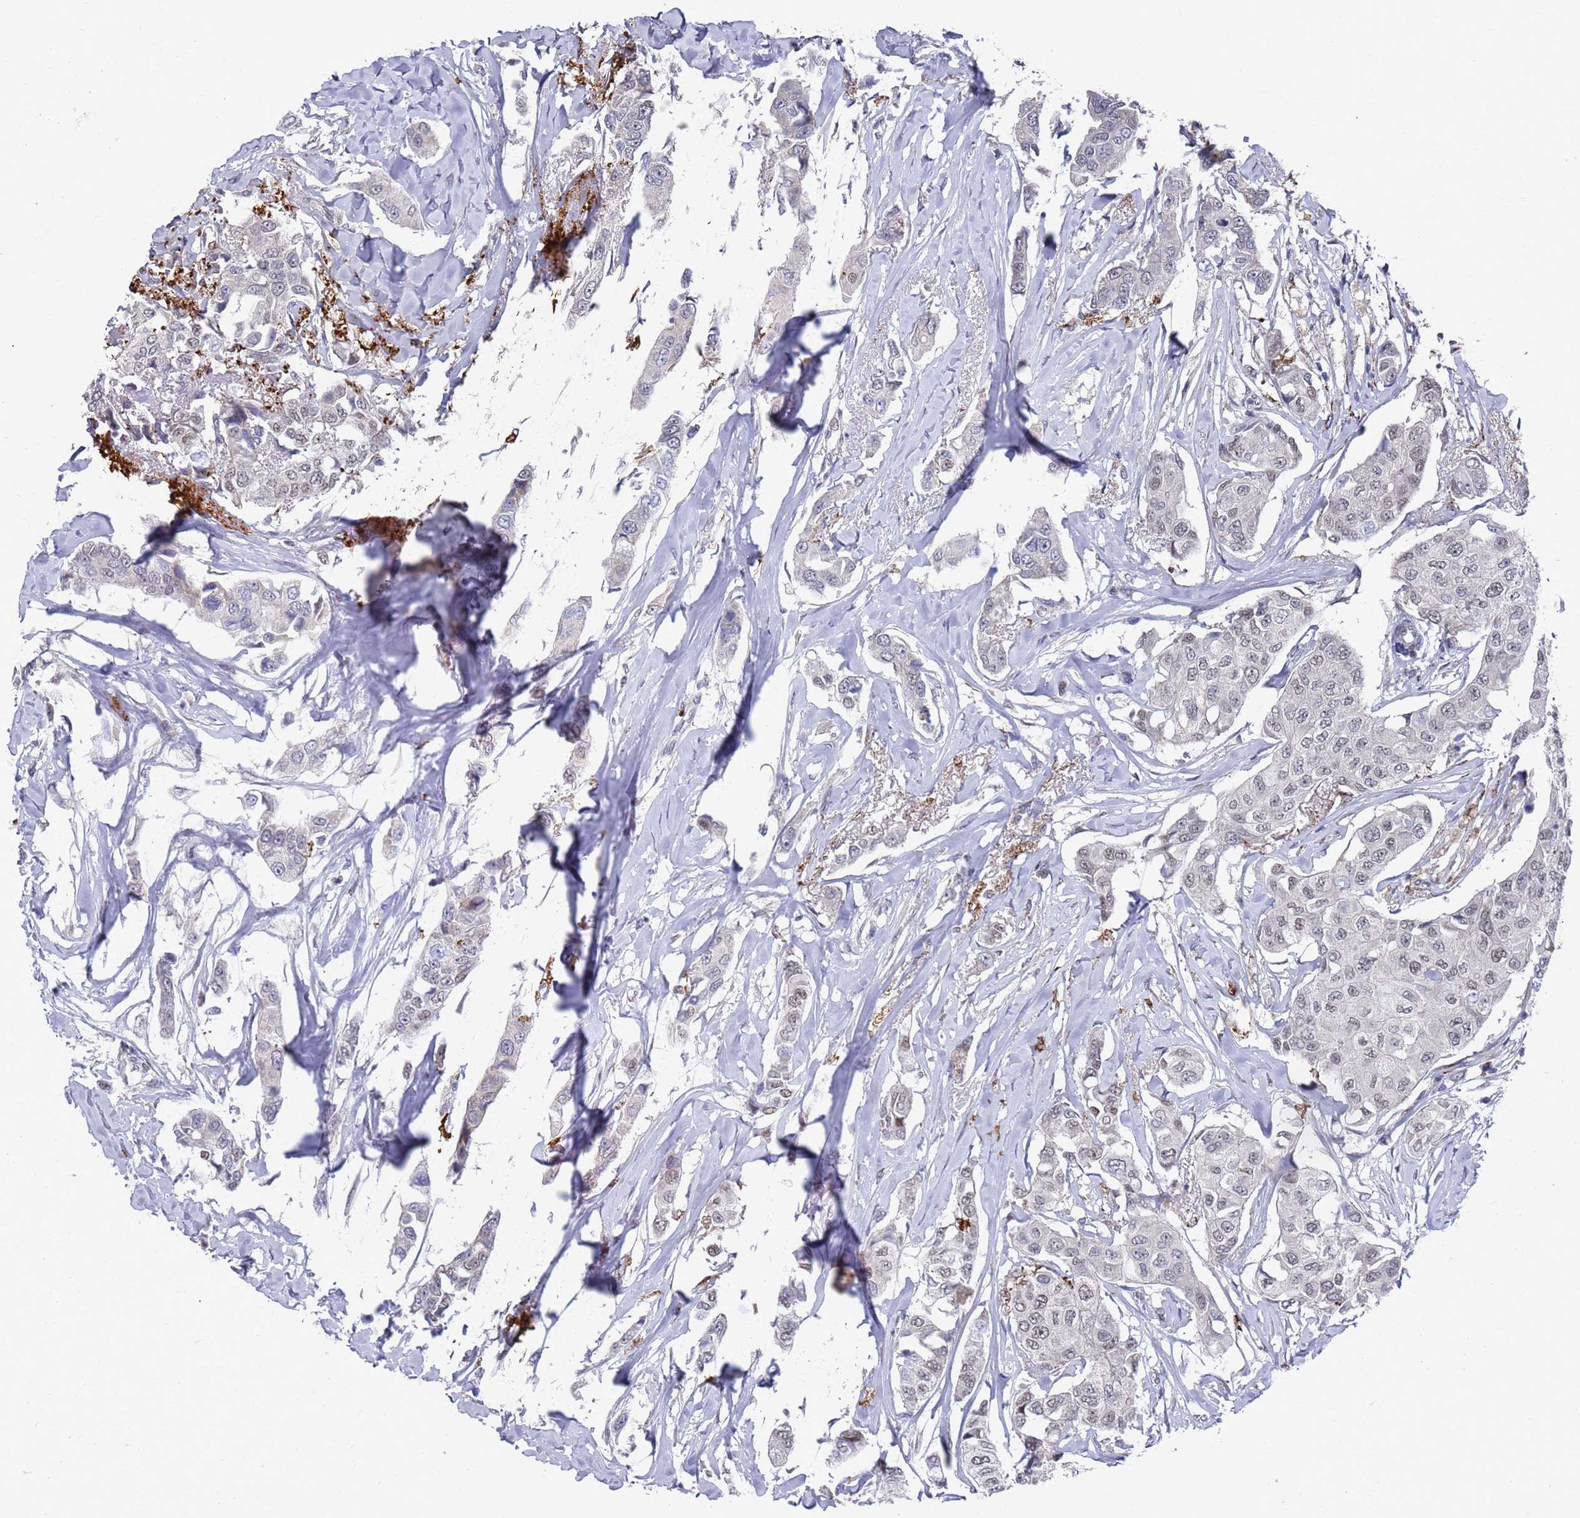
{"staining": {"intensity": "negative", "quantity": "none", "location": "none"}, "tissue": "breast cancer", "cell_type": "Tumor cells", "image_type": "cancer", "snomed": [{"axis": "morphology", "description": "Duct carcinoma"}, {"axis": "topography", "description": "Breast"}], "caption": "This is a photomicrograph of IHC staining of breast cancer, which shows no positivity in tumor cells. (DAB (3,3'-diaminobenzidine) IHC with hematoxylin counter stain).", "gene": "COPS6", "patient": {"sex": "female", "age": 80}}